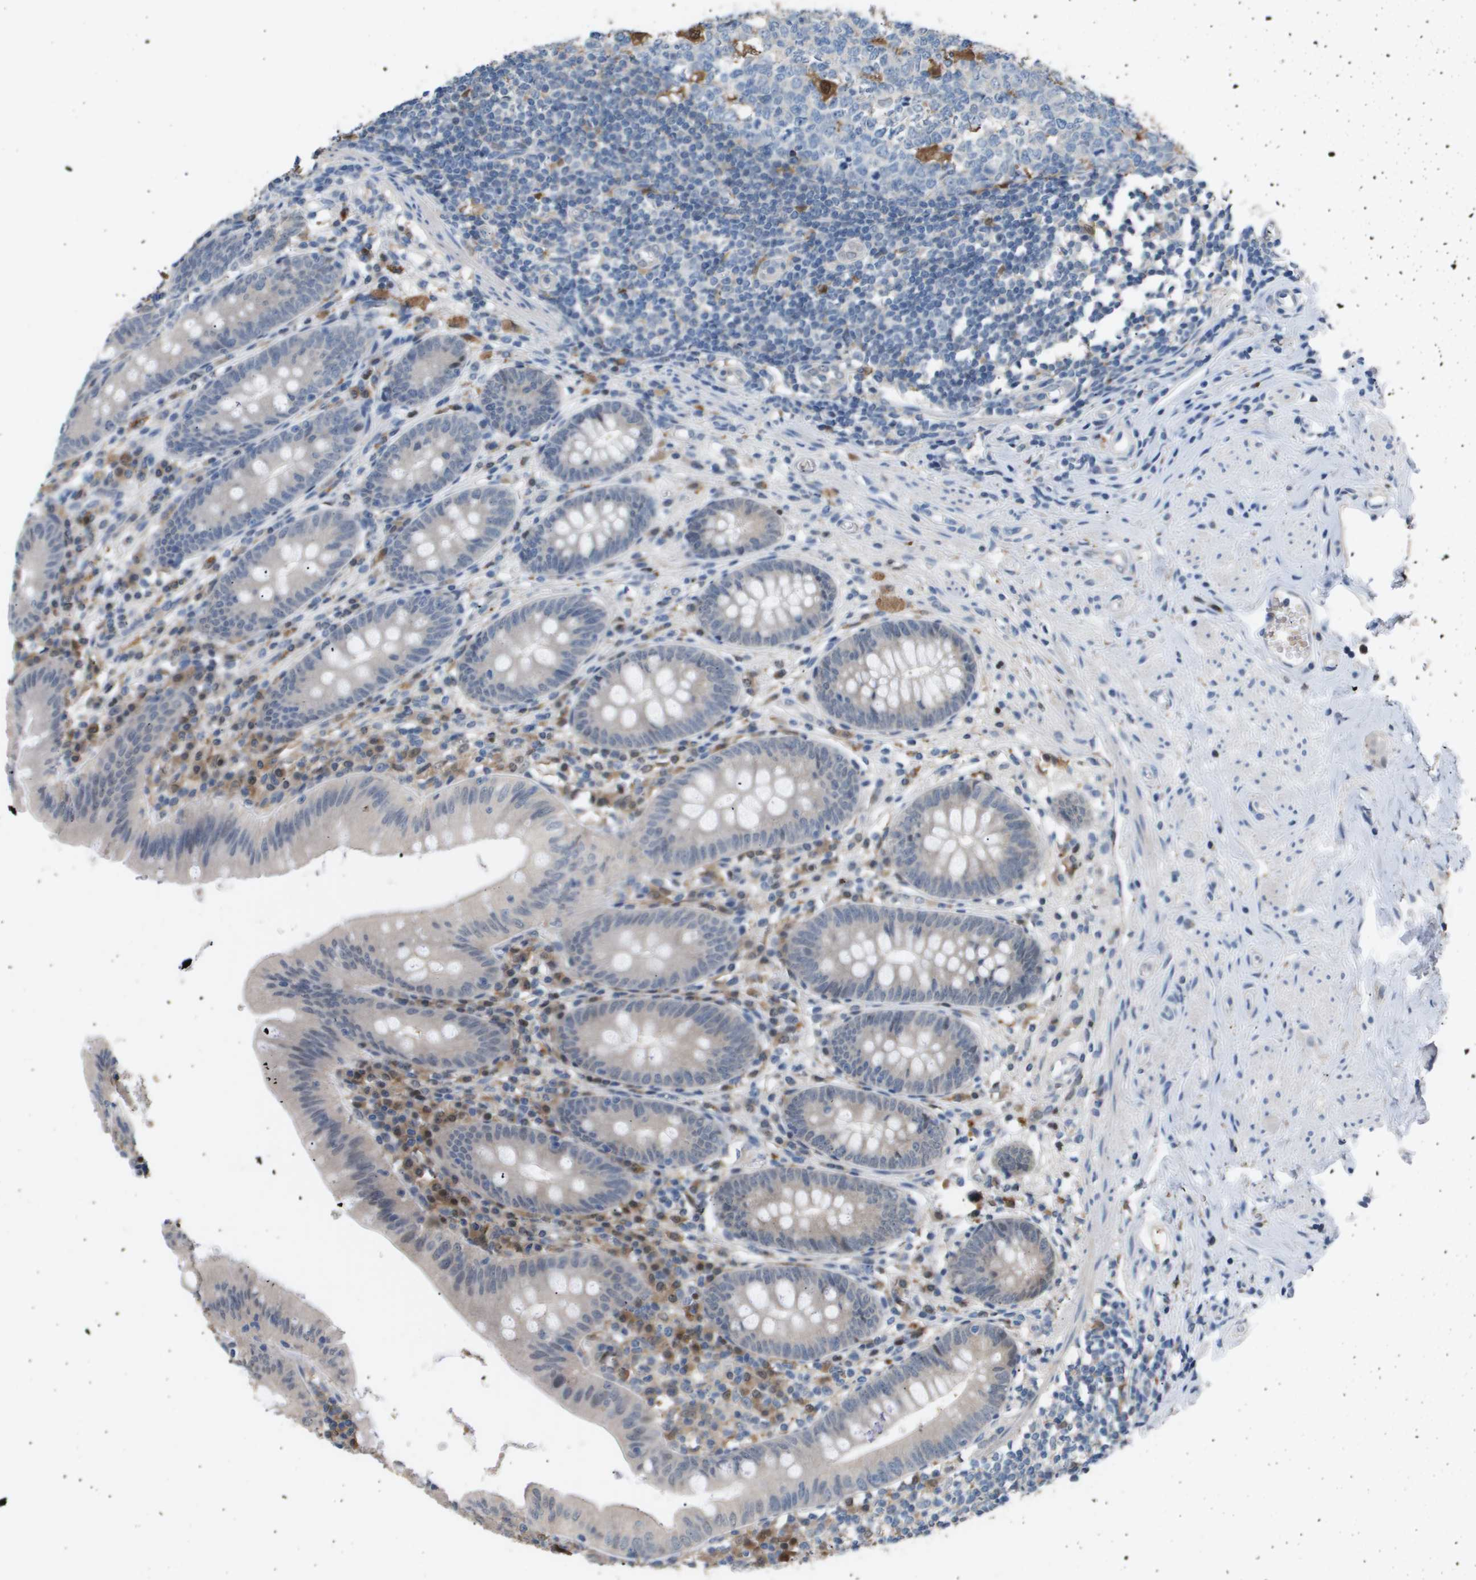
{"staining": {"intensity": "weak", "quantity": "25%-75%", "location": "cytoplasmic/membranous,nuclear"}, "tissue": "appendix", "cell_type": "Glandular cells", "image_type": "normal", "snomed": [{"axis": "morphology", "description": "Normal tissue, NOS"}, {"axis": "topography", "description": "Appendix"}], "caption": "IHC photomicrograph of benign appendix: human appendix stained using immunohistochemistry shows low levels of weak protein expression localized specifically in the cytoplasmic/membranous,nuclear of glandular cells, appearing as a cytoplasmic/membranous,nuclear brown color.", "gene": "AKR1A1", "patient": {"sex": "male", "age": 56}}